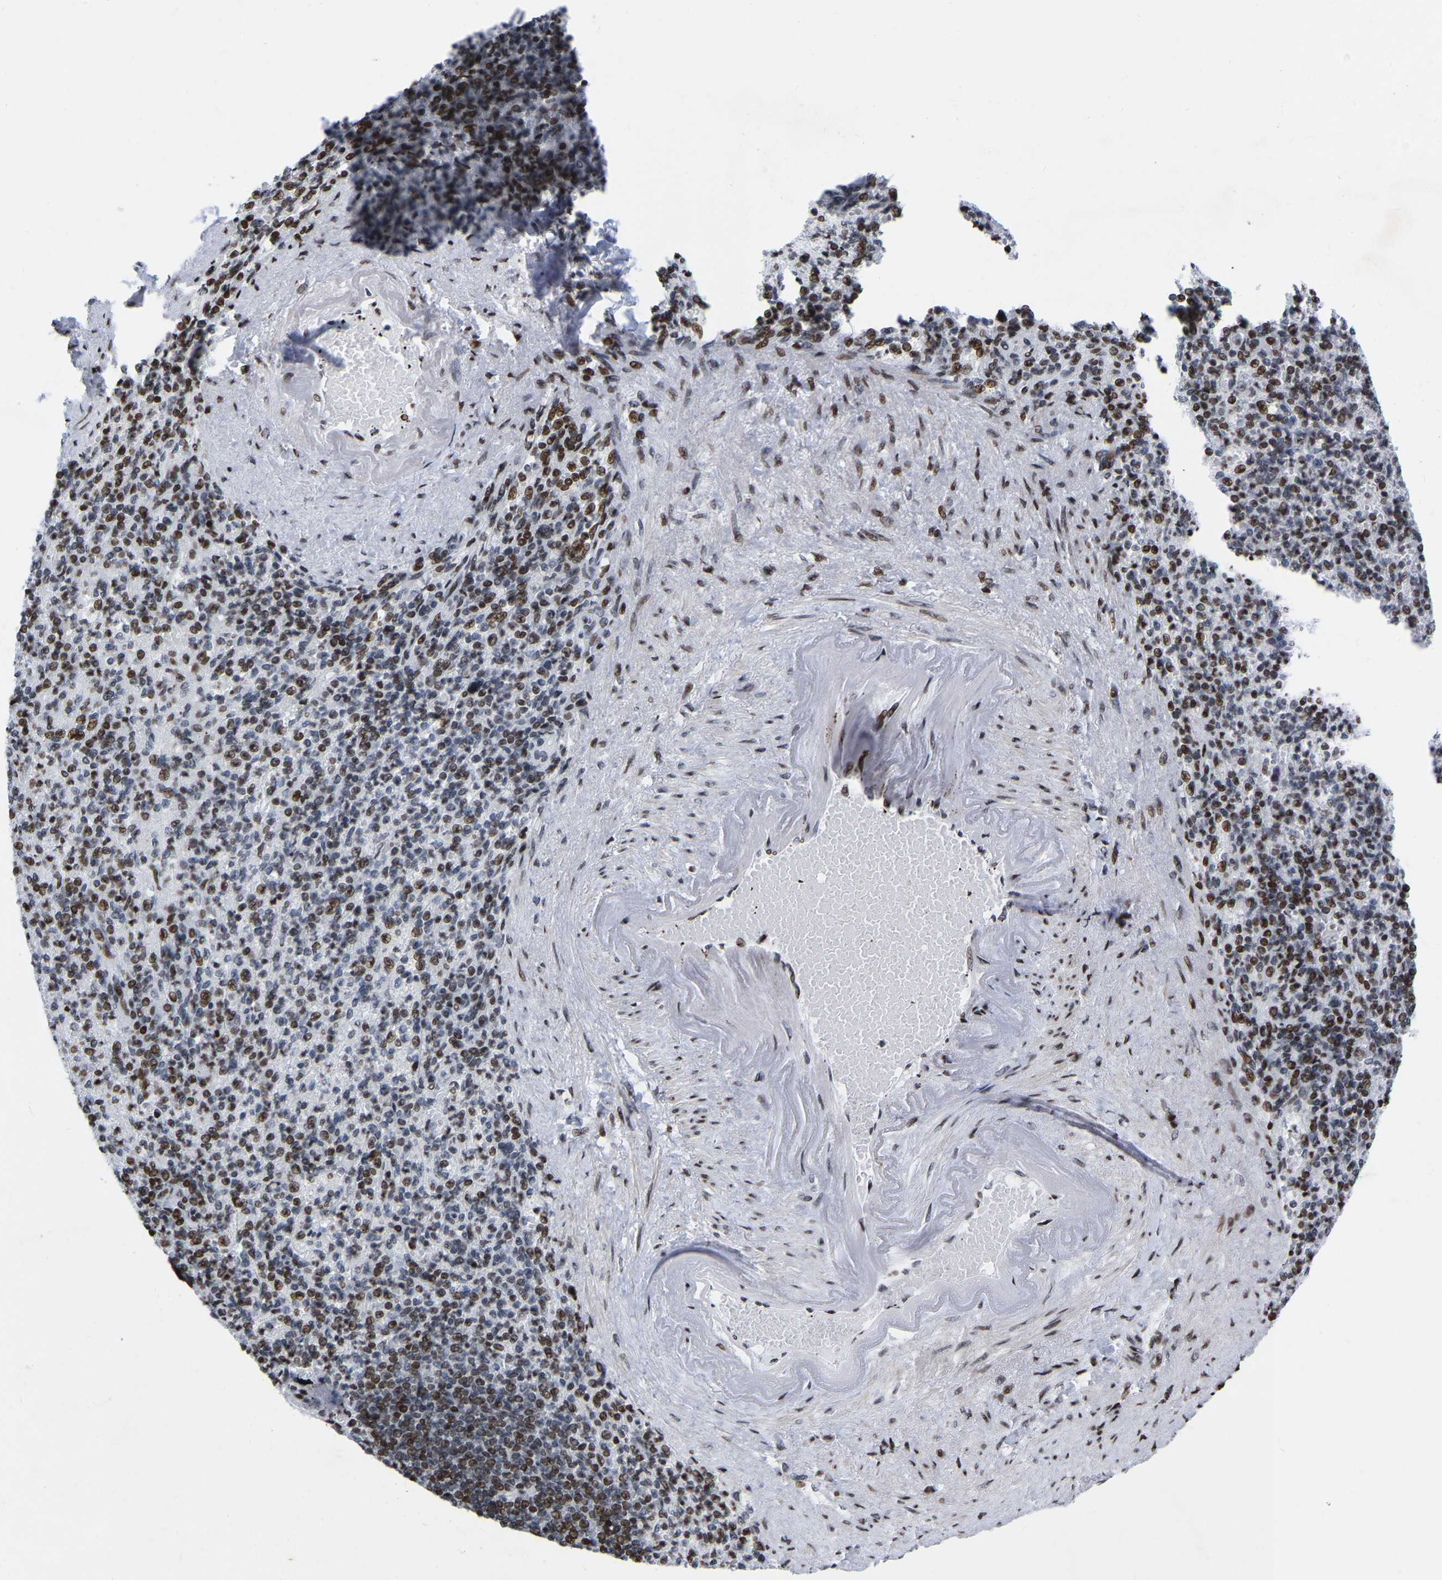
{"staining": {"intensity": "moderate", "quantity": "25%-75%", "location": "nuclear"}, "tissue": "spleen", "cell_type": "Cells in red pulp", "image_type": "normal", "snomed": [{"axis": "morphology", "description": "Normal tissue, NOS"}, {"axis": "topography", "description": "Spleen"}], "caption": "Brown immunohistochemical staining in unremarkable human spleen displays moderate nuclear positivity in approximately 25%-75% of cells in red pulp.", "gene": "PRCC", "patient": {"sex": "female", "age": 74}}